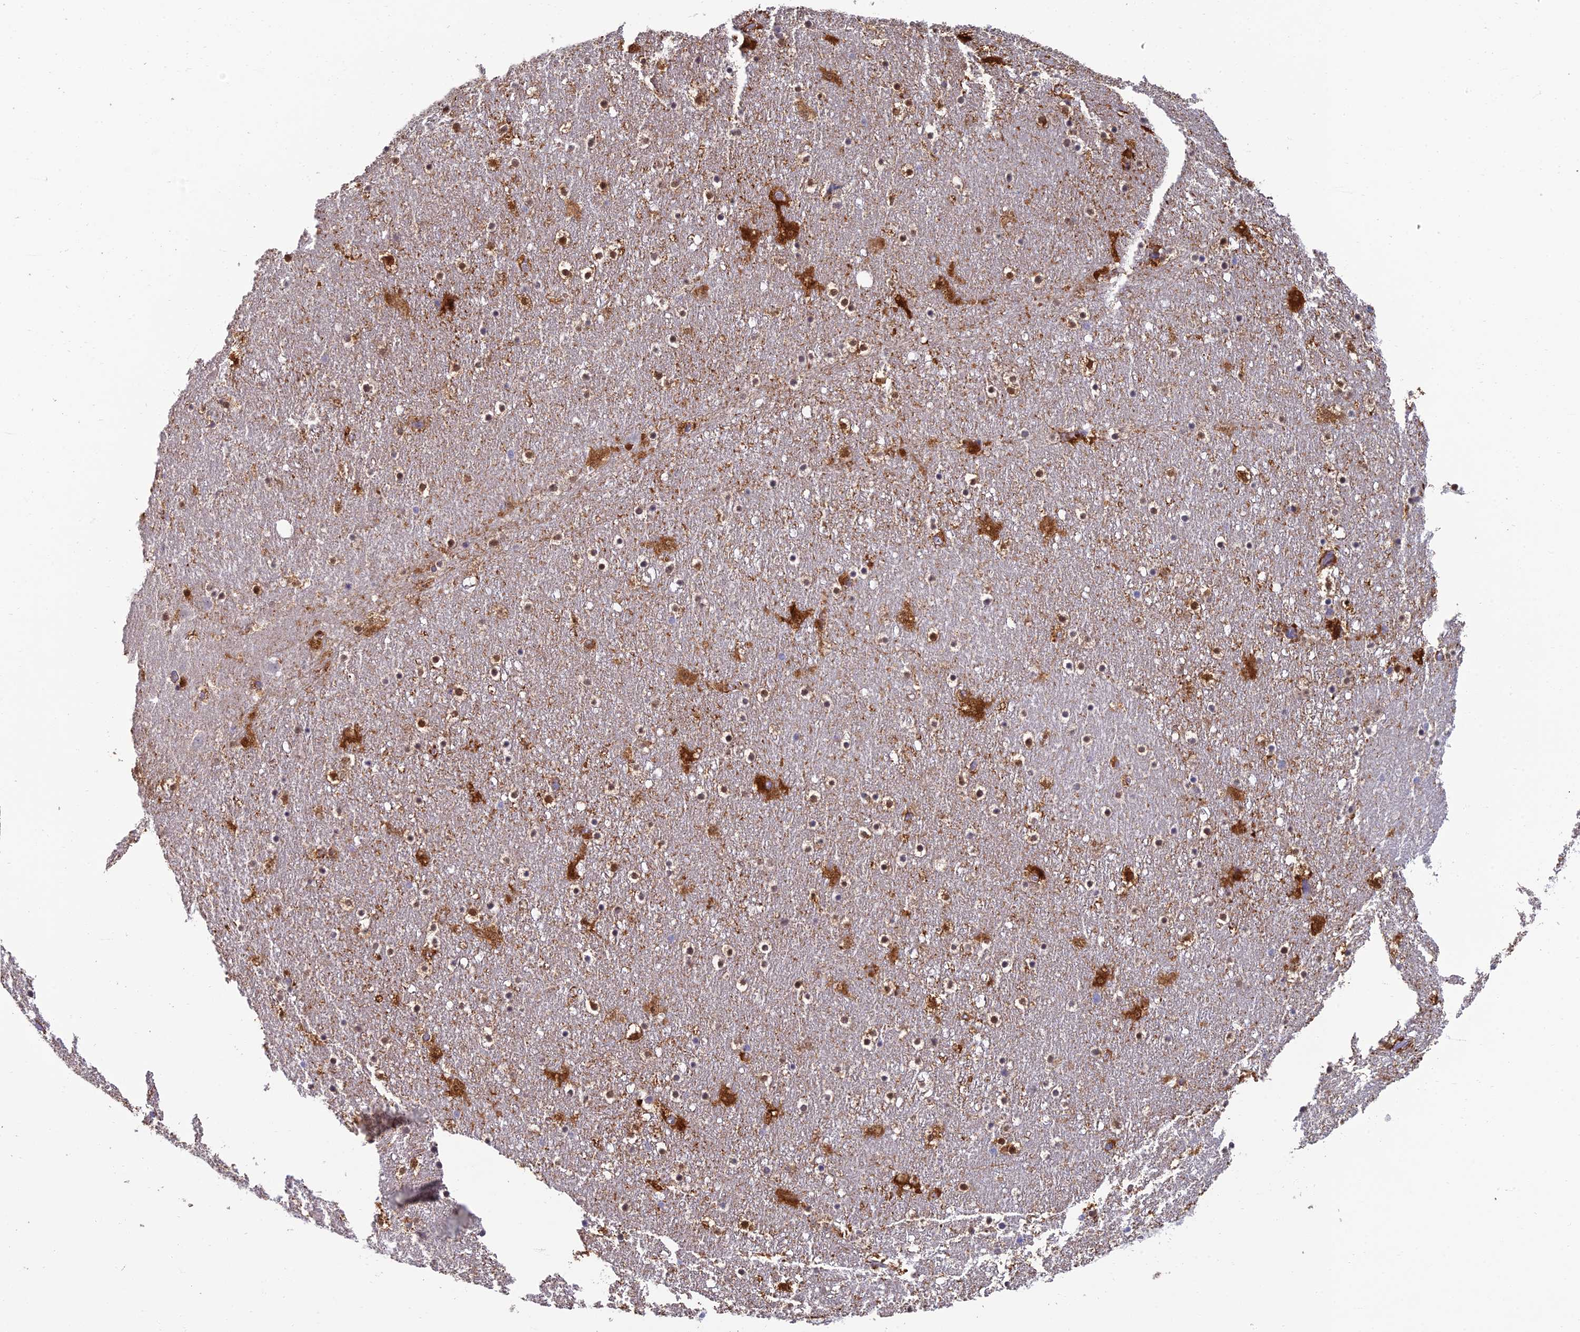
{"staining": {"intensity": "moderate", "quantity": "<25%", "location": "cytoplasmic/membranous"}, "tissue": "caudate", "cell_type": "Glial cells", "image_type": "normal", "snomed": [{"axis": "morphology", "description": "Normal tissue, NOS"}, {"axis": "topography", "description": "Lateral ventricle wall"}], "caption": "Glial cells show low levels of moderate cytoplasmic/membranous staining in approximately <25% of cells in benign caudate.", "gene": "NEURL1", "patient": {"sex": "male", "age": 45}}